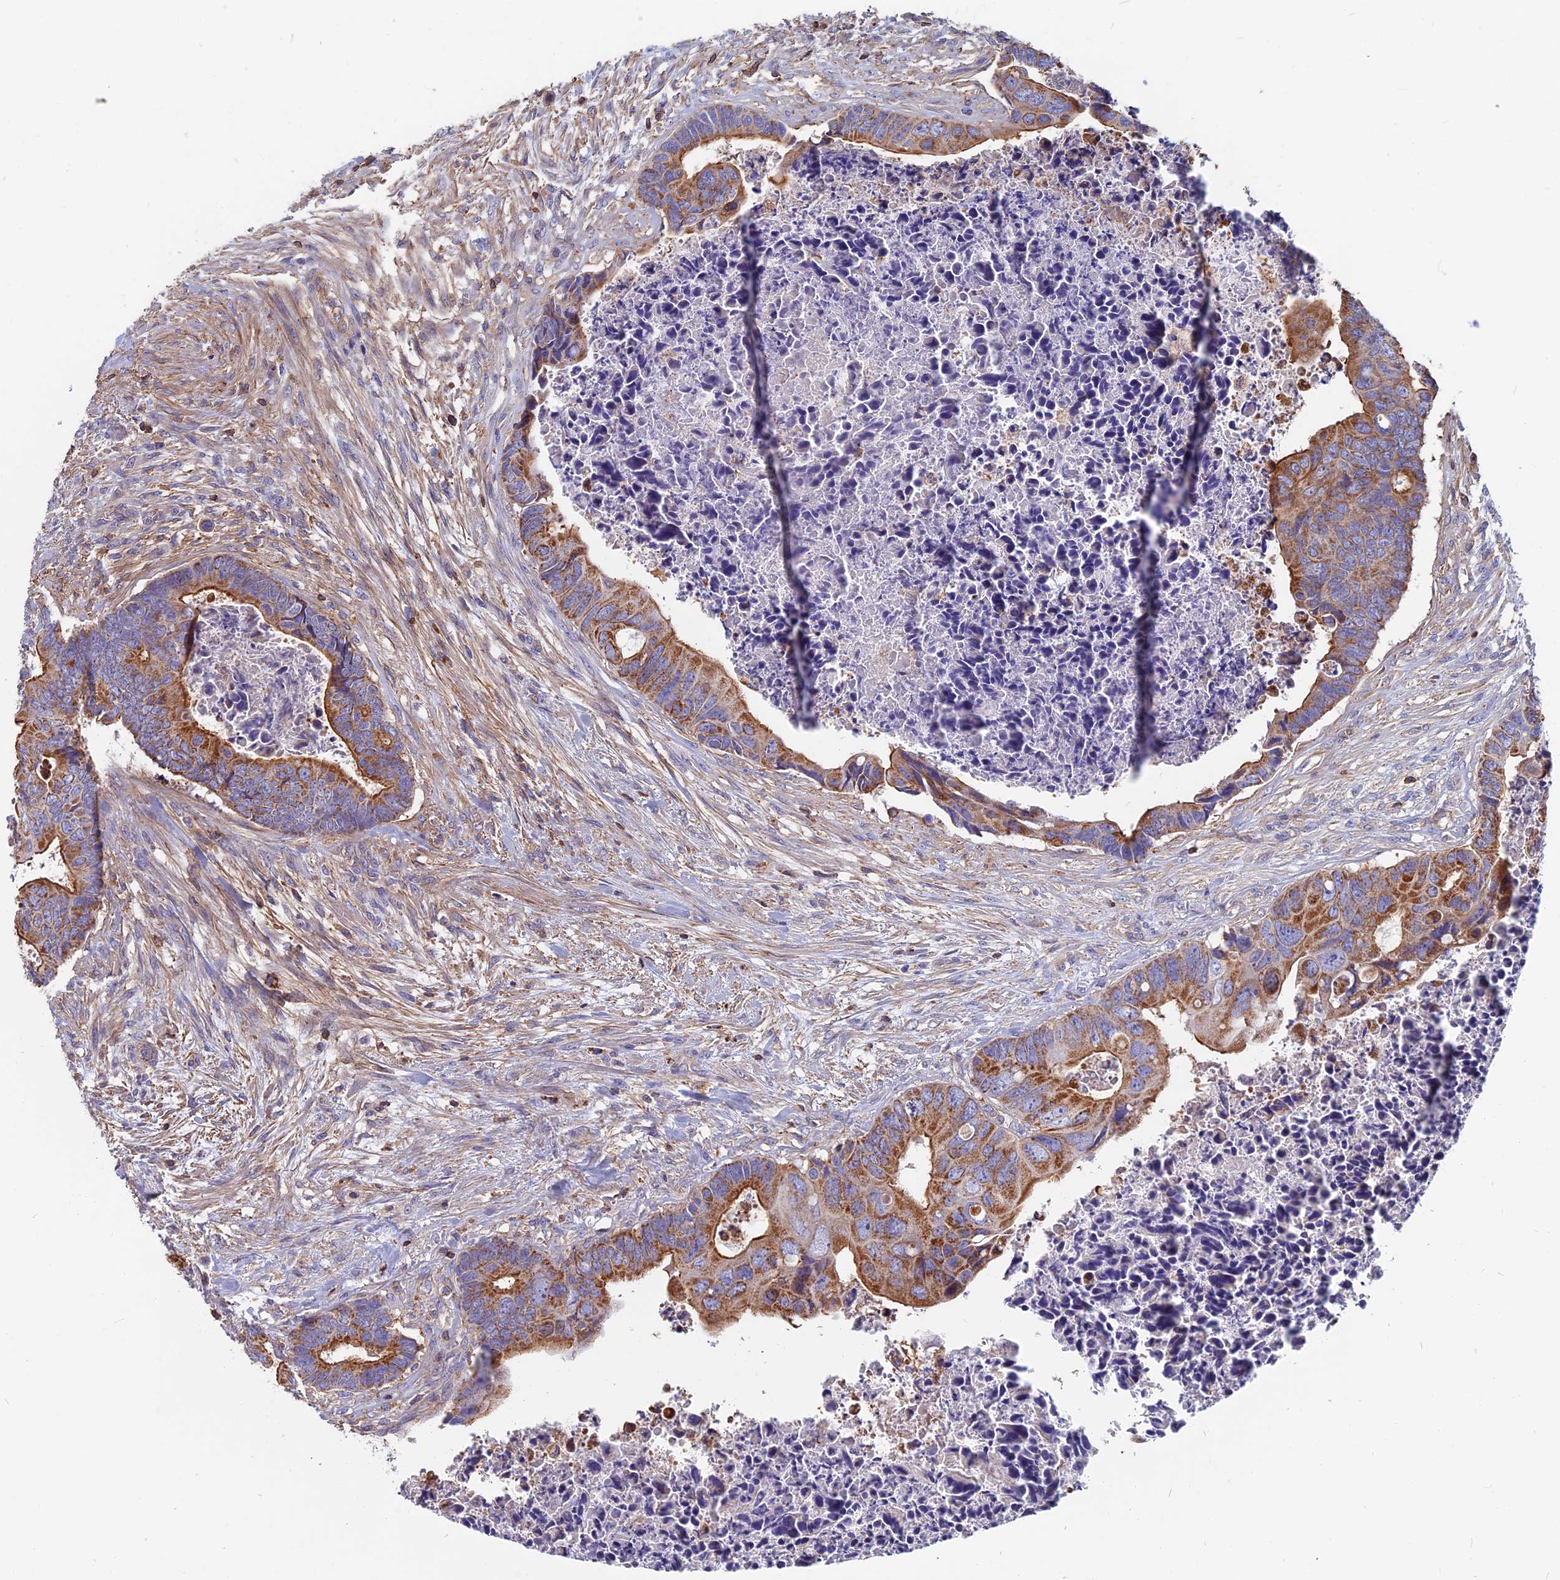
{"staining": {"intensity": "moderate", "quantity": ">75%", "location": "cytoplasmic/membranous"}, "tissue": "colorectal cancer", "cell_type": "Tumor cells", "image_type": "cancer", "snomed": [{"axis": "morphology", "description": "Adenocarcinoma, NOS"}, {"axis": "topography", "description": "Rectum"}], "caption": "Moderate cytoplasmic/membranous expression for a protein is identified in approximately >75% of tumor cells of colorectal adenocarcinoma using immunohistochemistry.", "gene": "HSD17B8", "patient": {"sex": "female", "age": 78}}